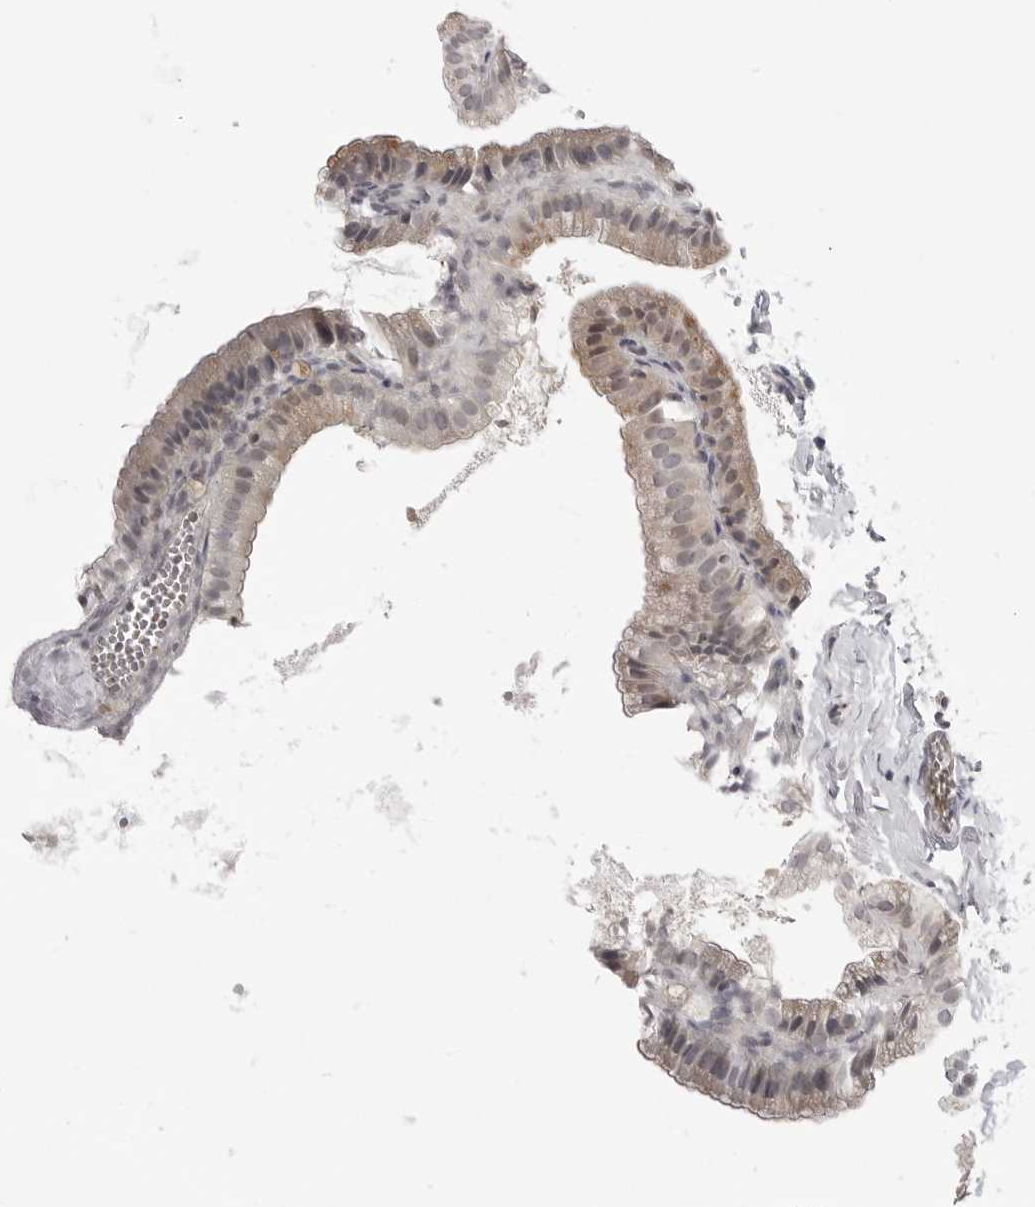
{"staining": {"intensity": "weak", "quantity": "25%-75%", "location": "cytoplasmic/membranous,nuclear"}, "tissue": "gallbladder", "cell_type": "Glandular cells", "image_type": "normal", "snomed": [{"axis": "morphology", "description": "Normal tissue, NOS"}, {"axis": "topography", "description": "Gallbladder"}], "caption": "This is a photomicrograph of immunohistochemistry staining of unremarkable gallbladder, which shows weak staining in the cytoplasmic/membranous,nuclear of glandular cells.", "gene": "TUT4", "patient": {"sex": "male", "age": 38}}